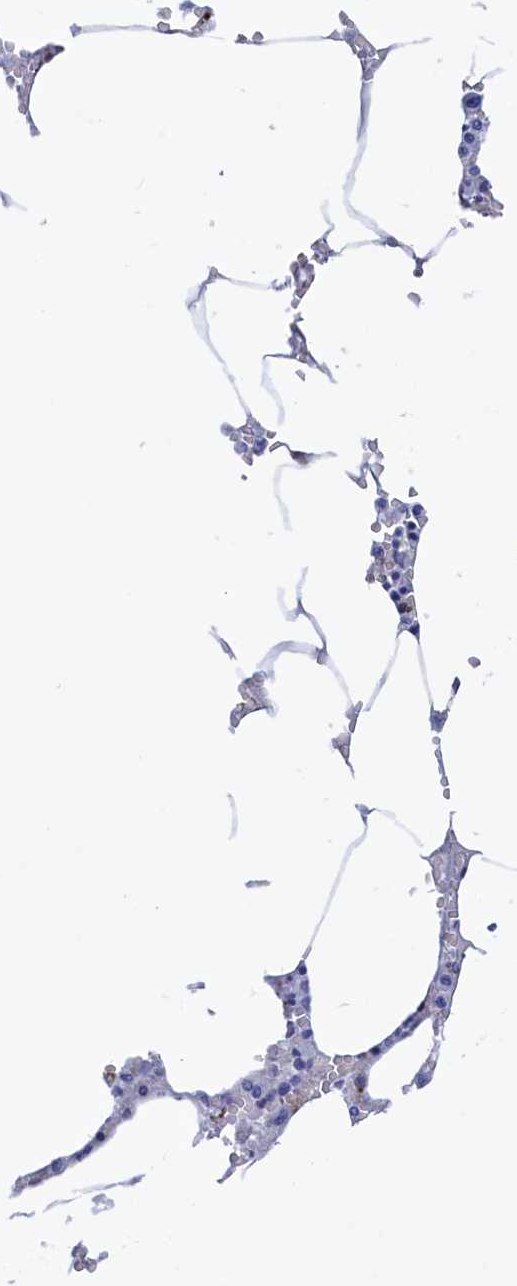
{"staining": {"intensity": "negative", "quantity": "none", "location": "none"}, "tissue": "bone marrow", "cell_type": "Hematopoietic cells", "image_type": "normal", "snomed": [{"axis": "morphology", "description": "Normal tissue, NOS"}, {"axis": "topography", "description": "Bone marrow"}], "caption": "Image shows no protein expression in hematopoietic cells of benign bone marrow.", "gene": "CRIP1", "patient": {"sex": "male", "age": 70}}